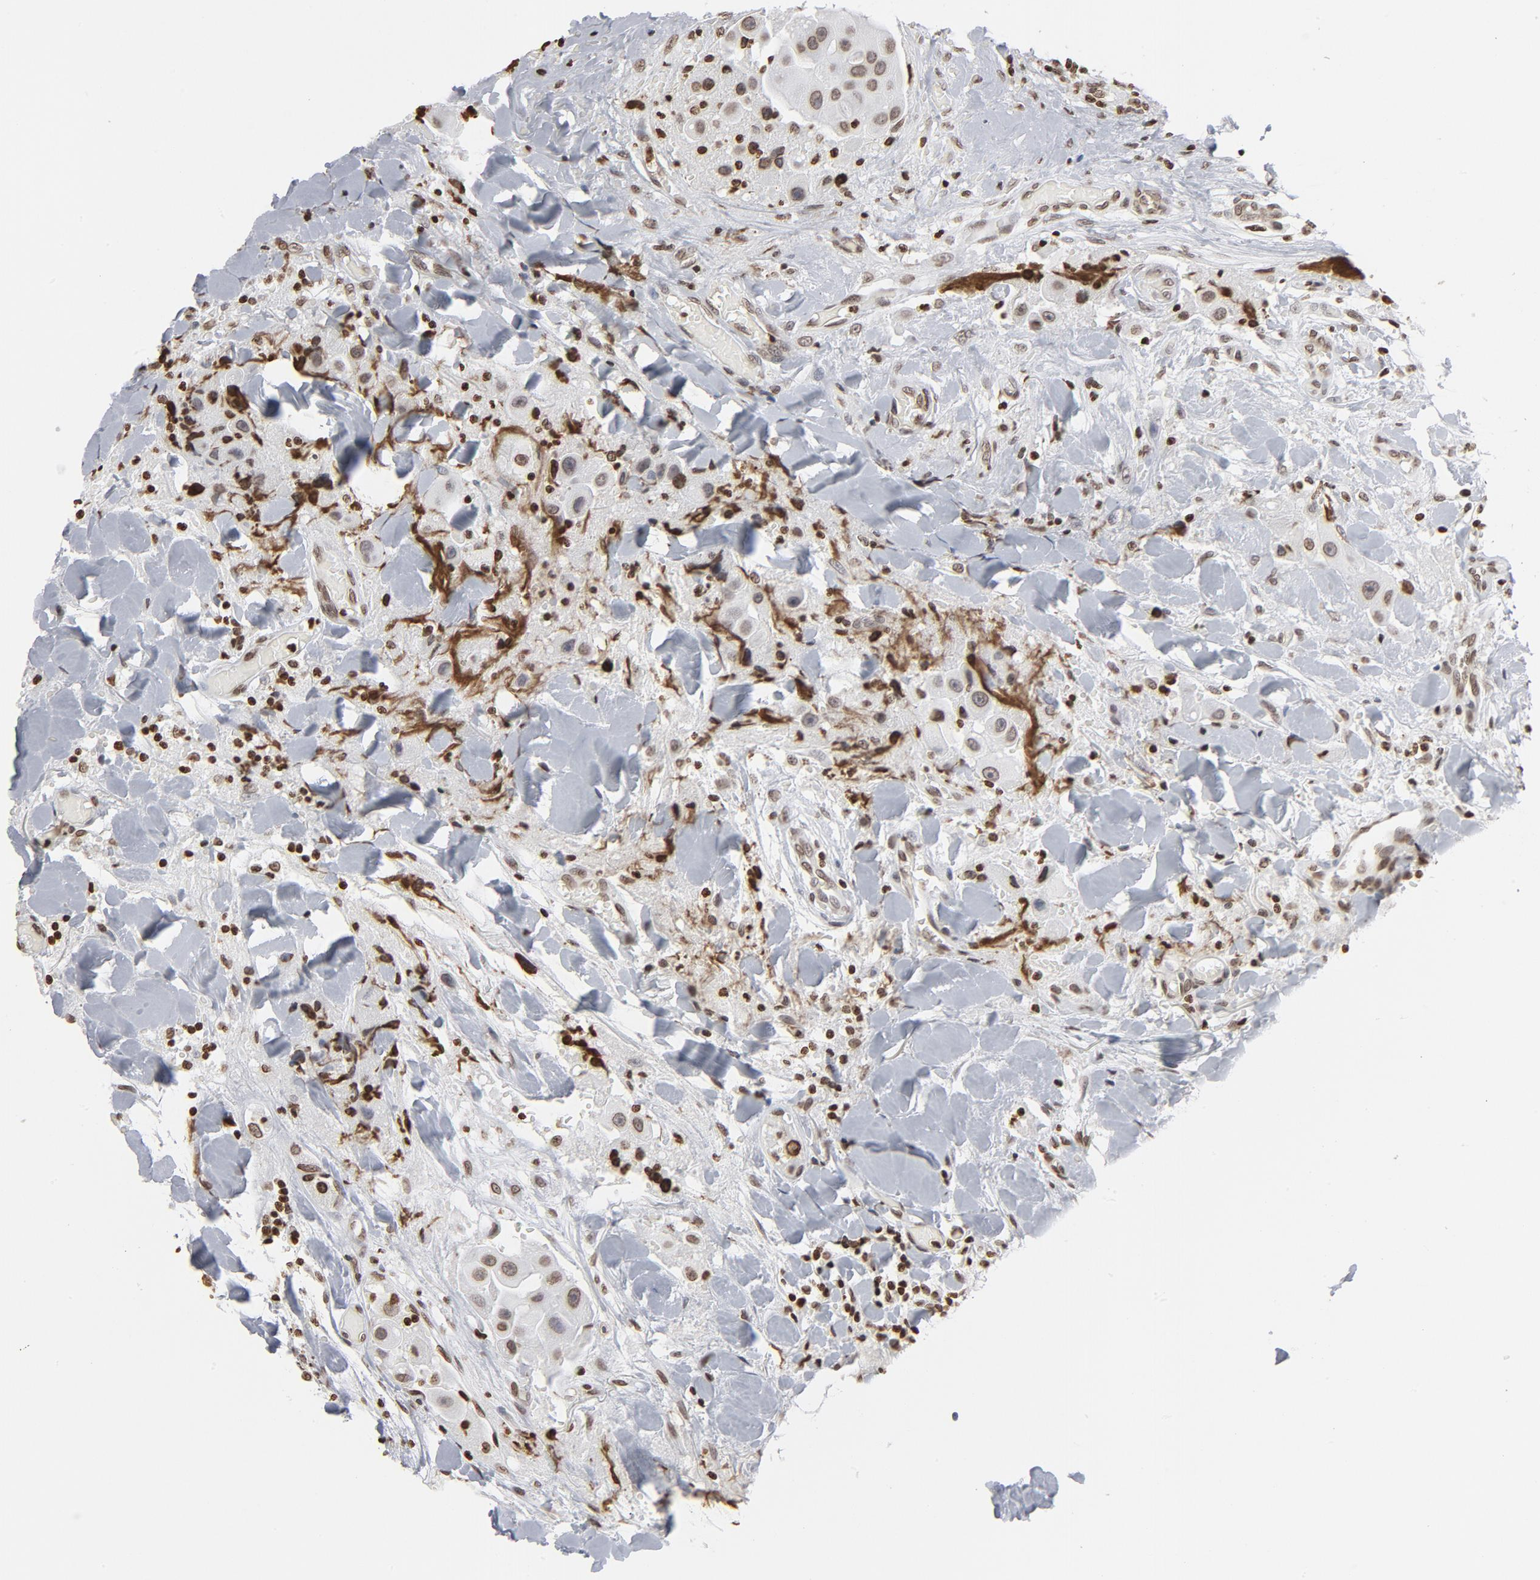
{"staining": {"intensity": "weak", "quantity": "25%-75%", "location": "nuclear"}, "tissue": "head and neck cancer", "cell_type": "Tumor cells", "image_type": "cancer", "snomed": [{"axis": "morphology", "description": "Normal tissue, NOS"}, {"axis": "morphology", "description": "Adenocarcinoma, NOS"}, {"axis": "topography", "description": "Salivary gland"}, {"axis": "topography", "description": "Head-Neck"}], "caption": "Protein staining of head and neck cancer (adenocarcinoma) tissue demonstrates weak nuclear expression in about 25%-75% of tumor cells. (Stains: DAB (3,3'-diaminobenzidine) in brown, nuclei in blue, Microscopy: brightfield microscopy at high magnification).", "gene": "H2AC12", "patient": {"sex": "male", "age": 80}}